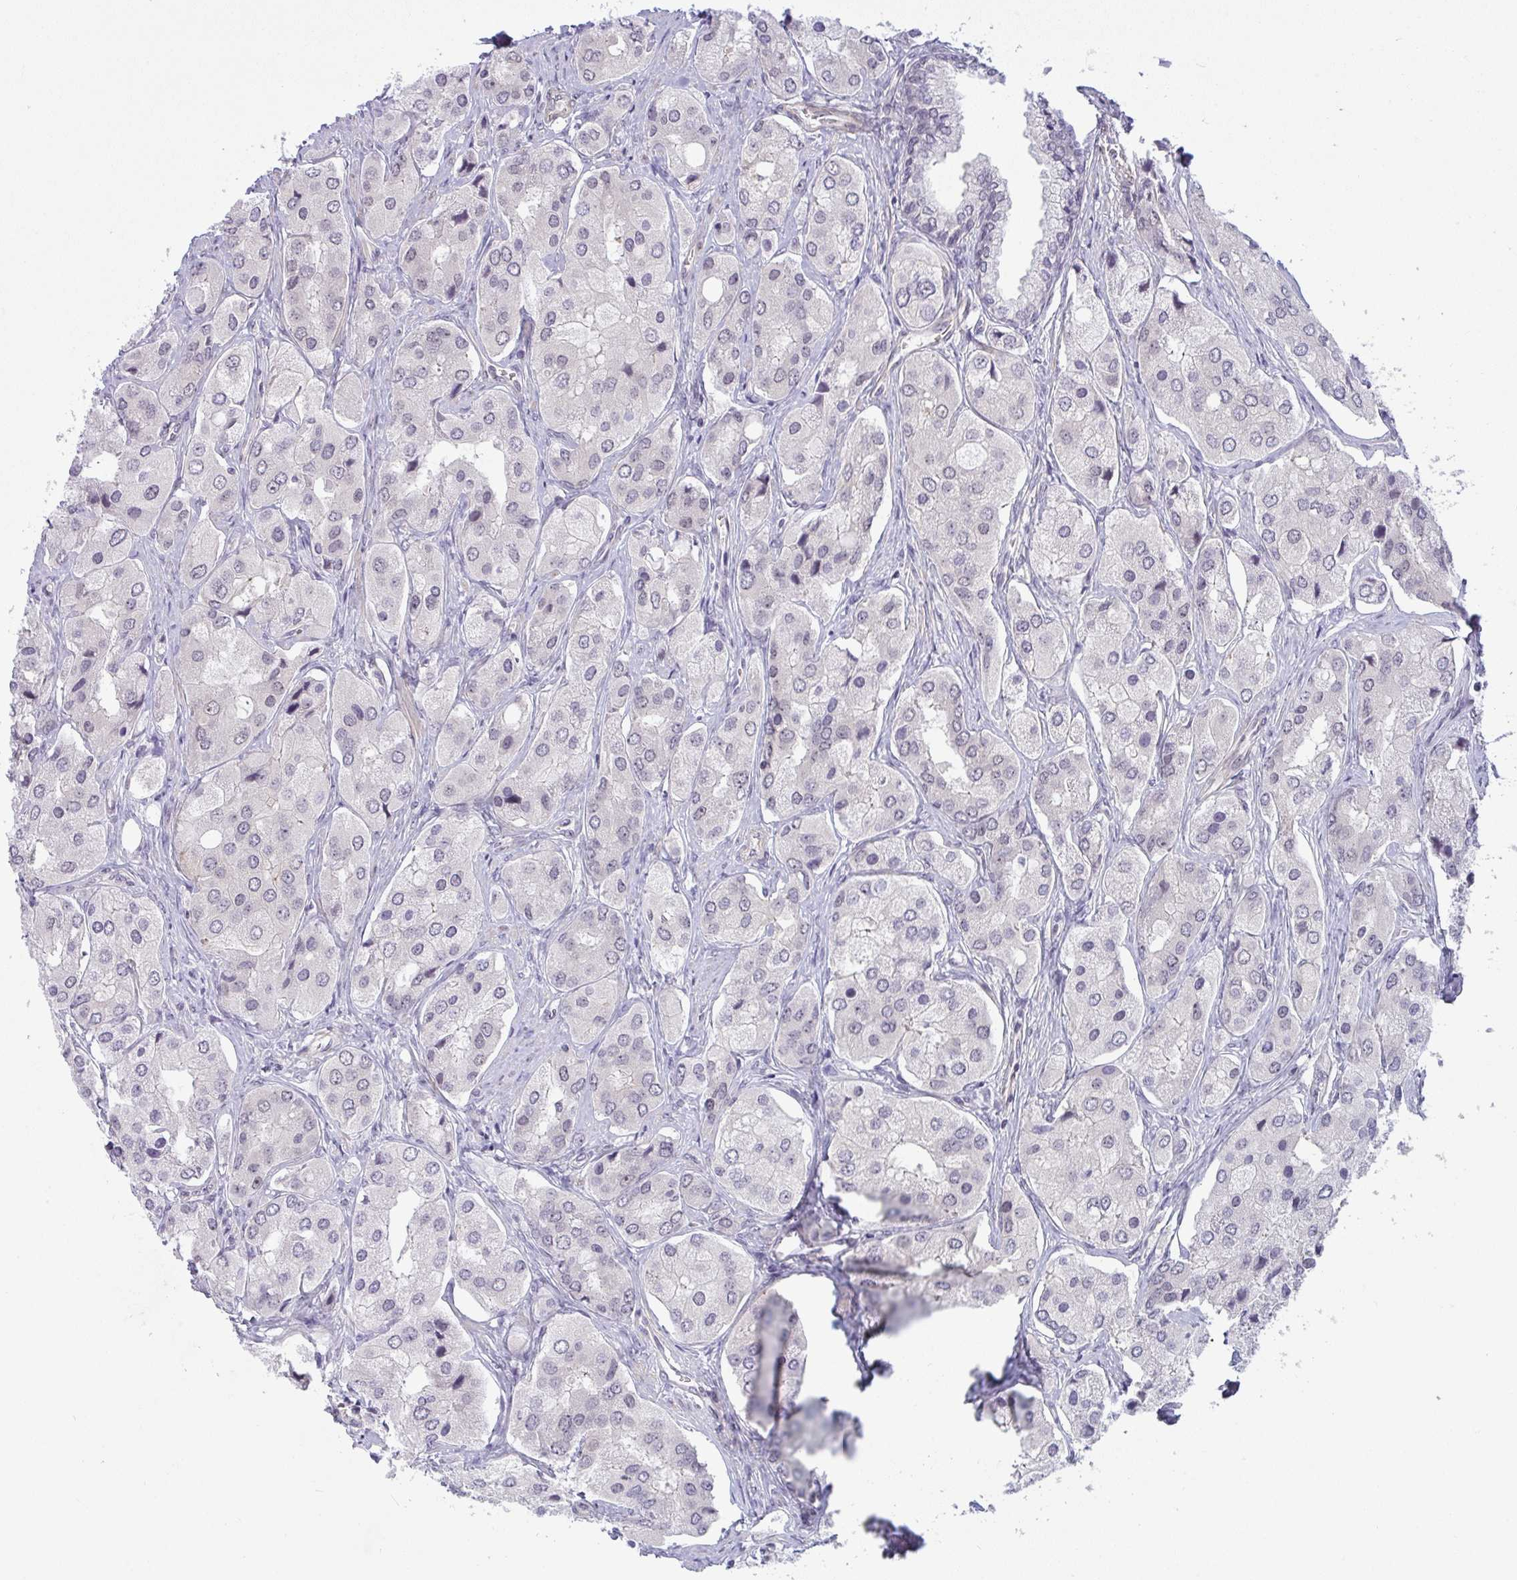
{"staining": {"intensity": "negative", "quantity": "none", "location": "none"}, "tissue": "prostate cancer", "cell_type": "Tumor cells", "image_type": "cancer", "snomed": [{"axis": "morphology", "description": "Adenocarcinoma, Low grade"}, {"axis": "topography", "description": "Prostate"}], "caption": "Tumor cells are negative for protein expression in human low-grade adenocarcinoma (prostate).", "gene": "DZIP1", "patient": {"sex": "male", "age": 69}}